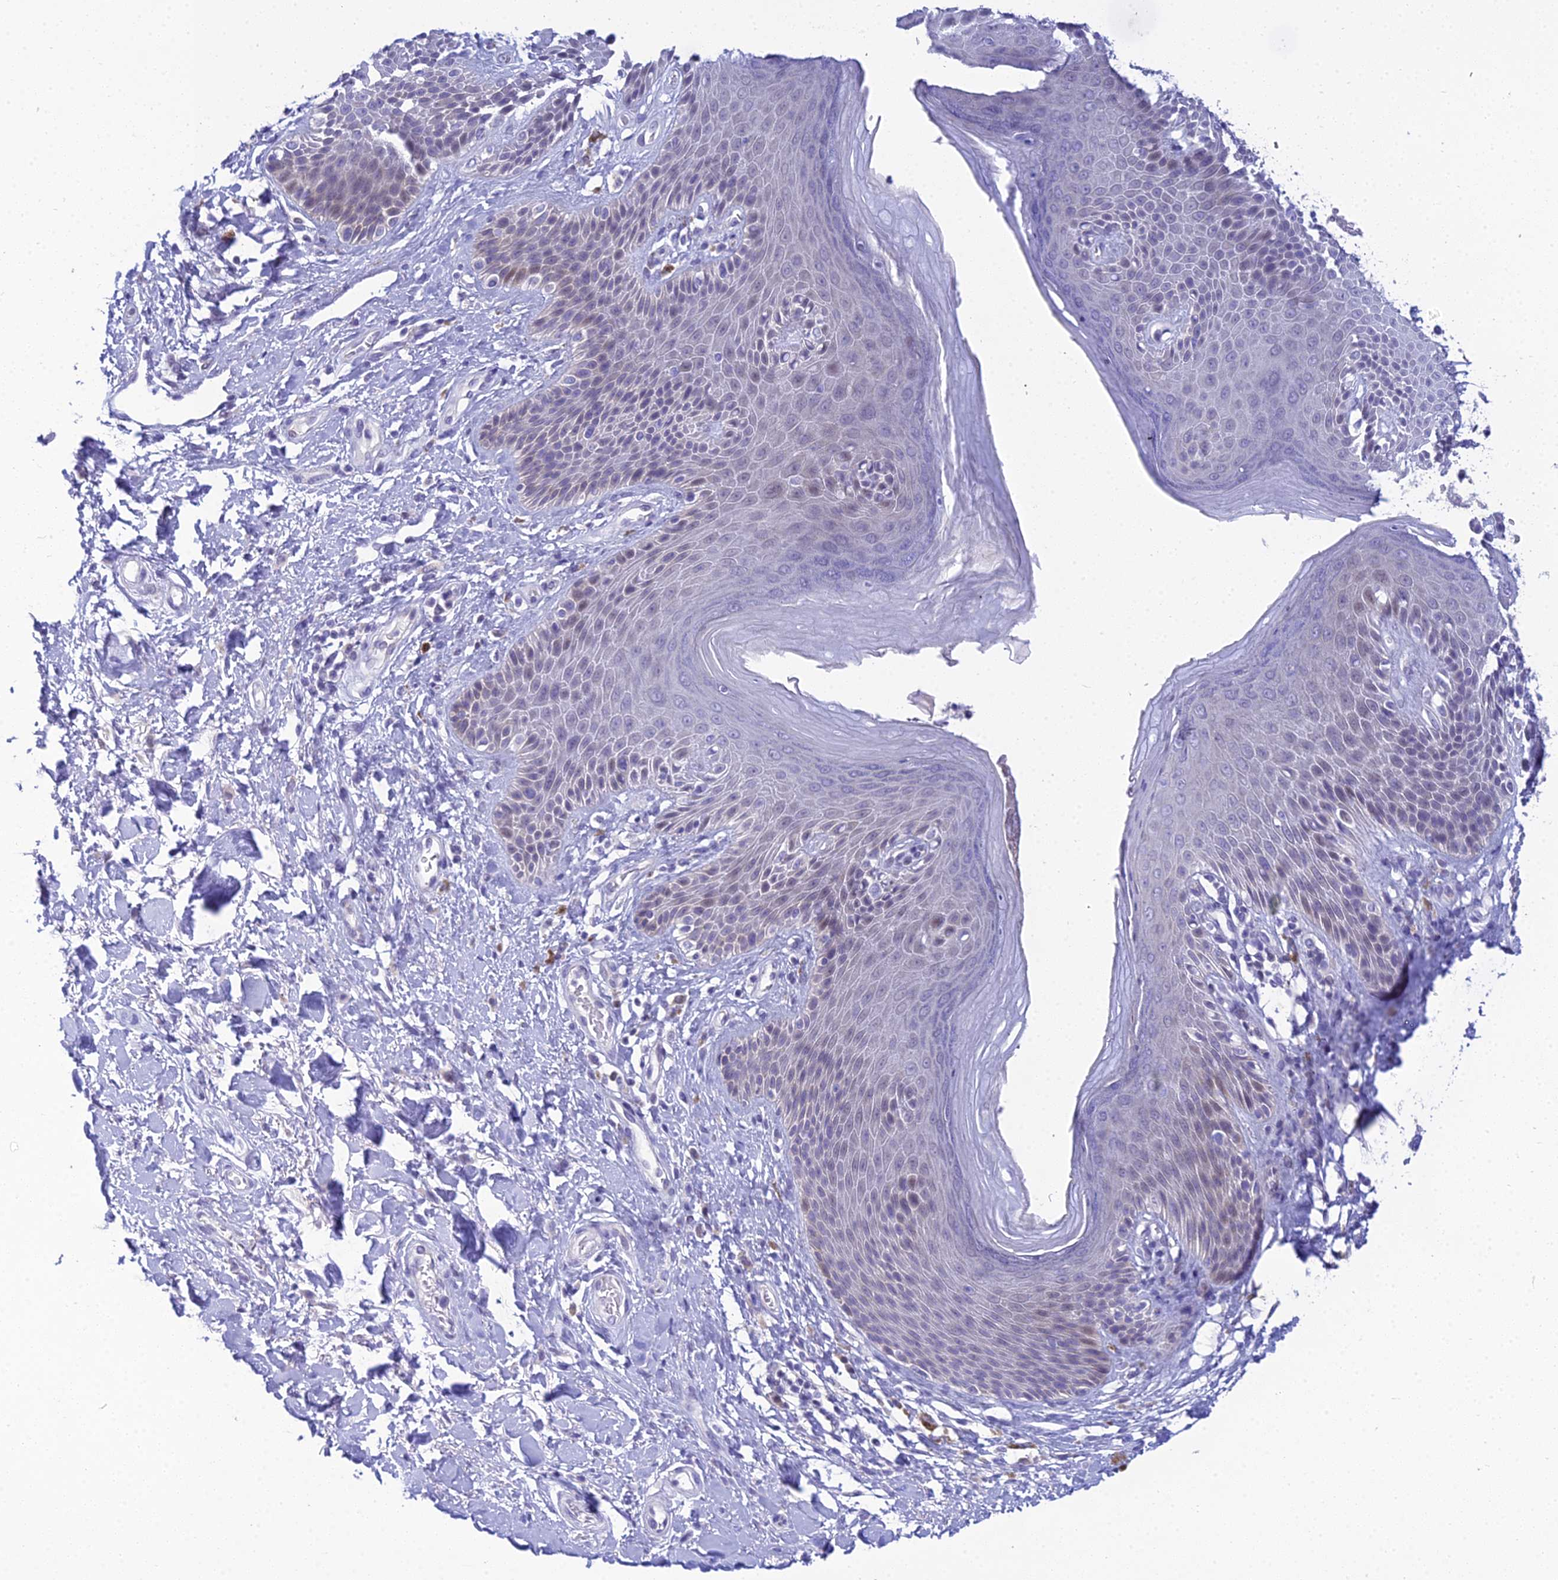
{"staining": {"intensity": "moderate", "quantity": "<25%", "location": "cytoplasmic/membranous"}, "tissue": "skin", "cell_type": "Epidermal cells", "image_type": "normal", "snomed": [{"axis": "morphology", "description": "Normal tissue, NOS"}, {"axis": "topography", "description": "Anal"}], "caption": "Epidermal cells reveal low levels of moderate cytoplasmic/membranous positivity in approximately <25% of cells in normal human skin.", "gene": "ZMIZ1", "patient": {"sex": "female", "age": 89}}